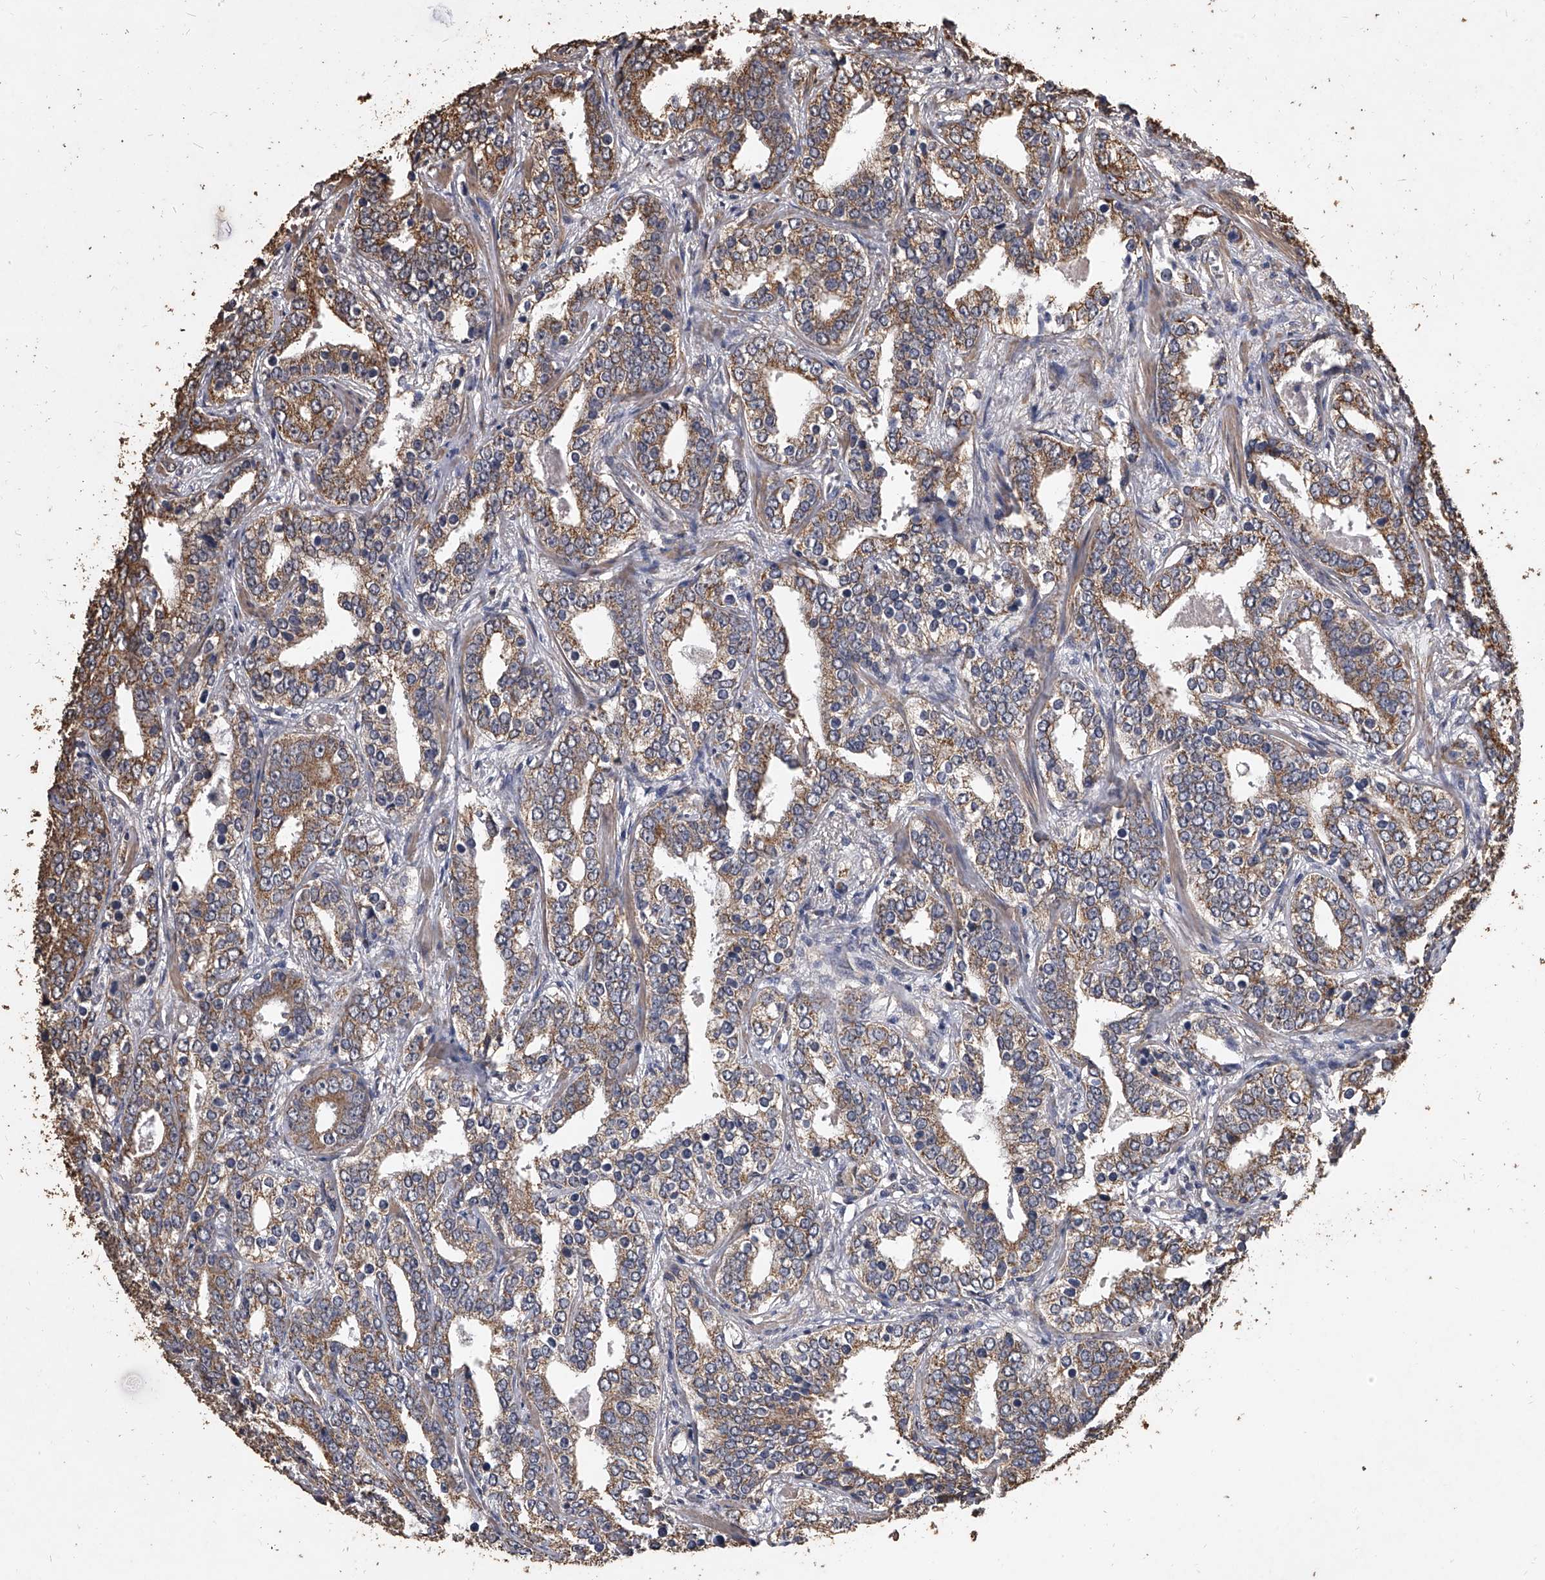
{"staining": {"intensity": "moderate", "quantity": ">75%", "location": "cytoplasmic/membranous"}, "tissue": "prostate cancer", "cell_type": "Tumor cells", "image_type": "cancer", "snomed": [{"axis": "morphology", "description": "Adenocarcinoma, High grade"}, {"axis": "topography", "description": "Prostate"}], "caption": "The photomicrograph displays staining of prostate cancer (adenocarcinoma (high-grade)), revealing moderate cytoplasmic/membranous protein staining (brown color) within tumor cells.", "gene": "MRPL28", "patient": {"sex": "male", "age": 62}}